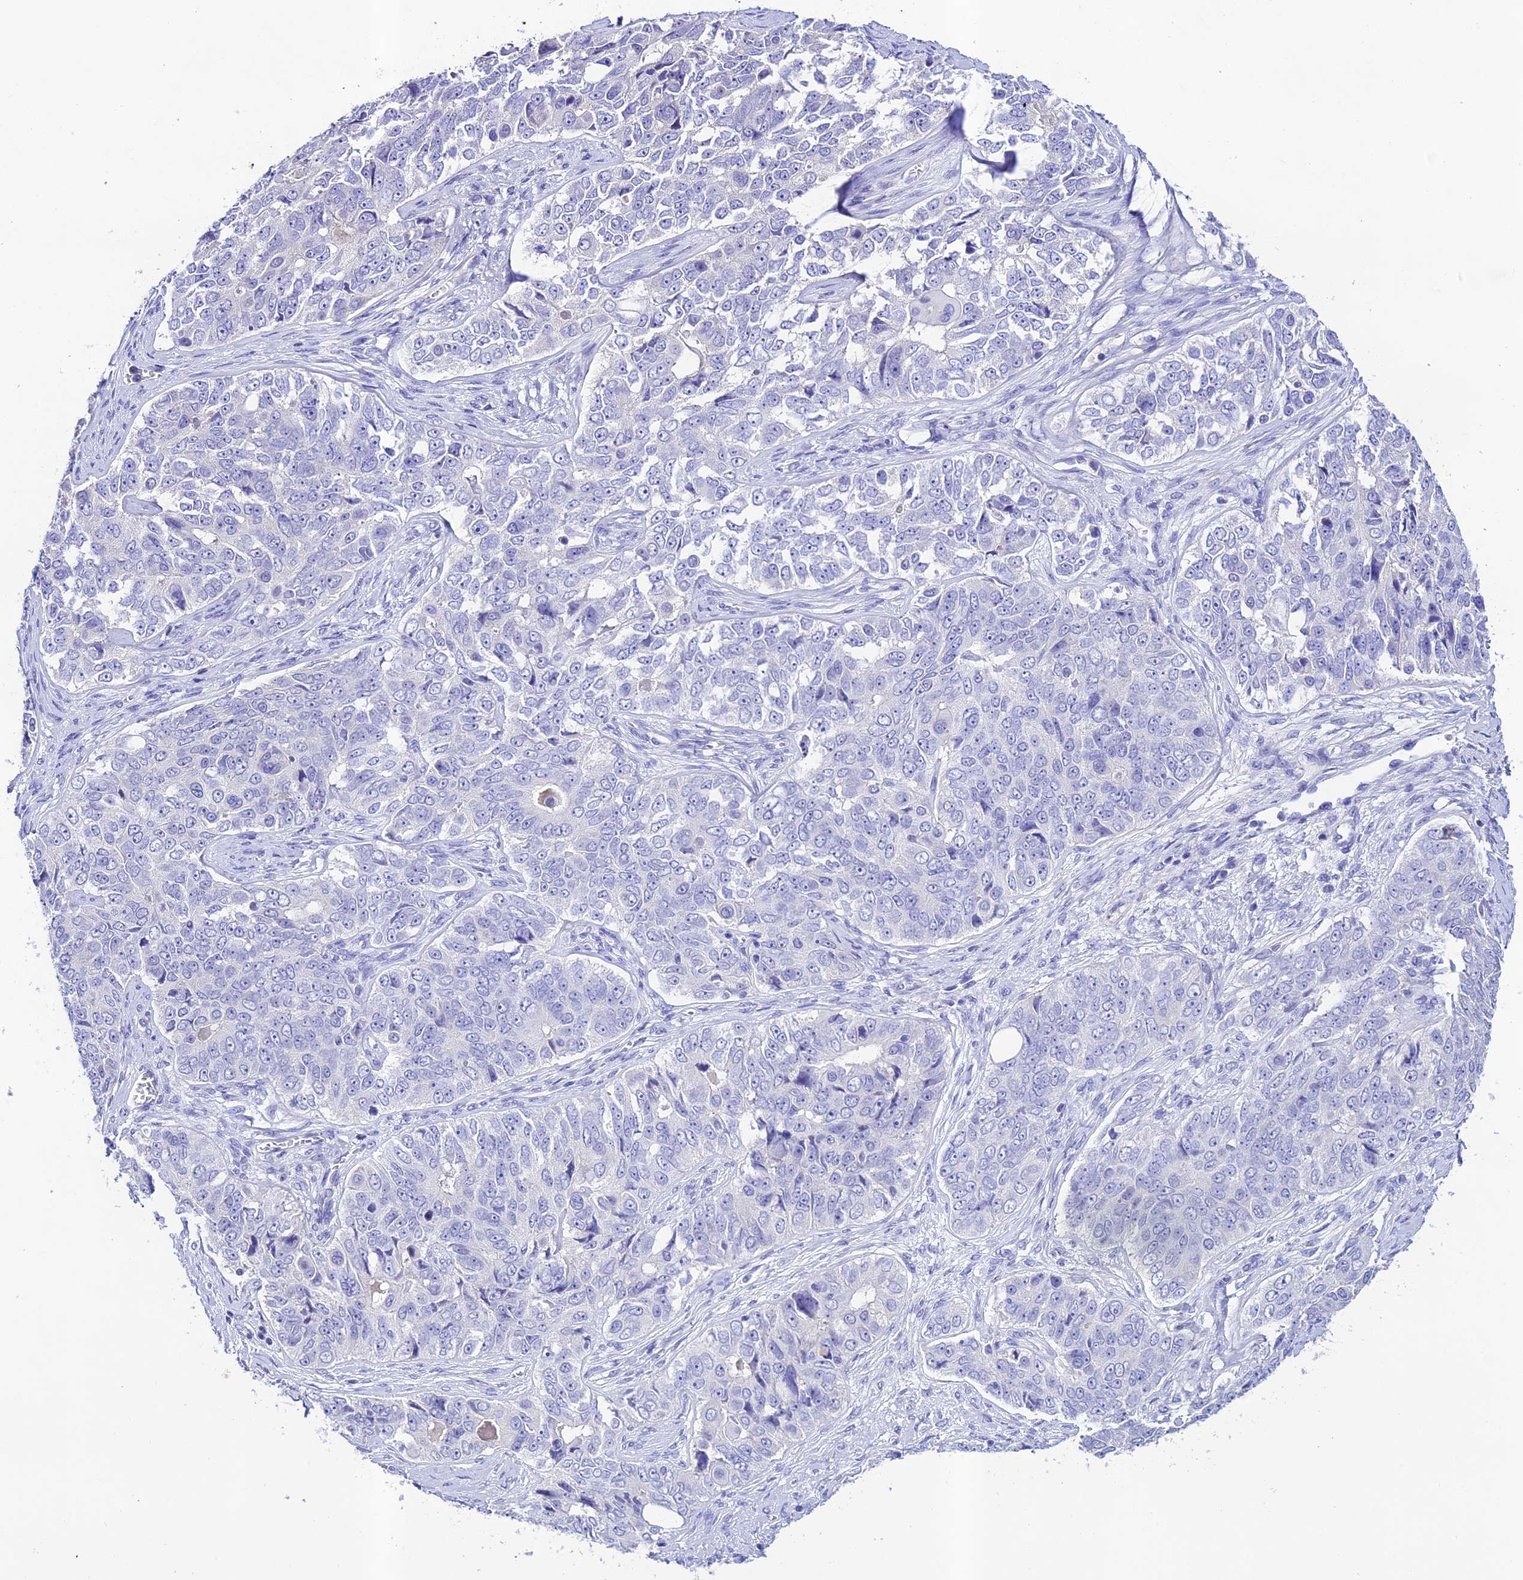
{"staining": {"intensity": "negative", "quantity": "none", "location": "none"}, "tissue": "ovarian cancer", "cell_type": "Tumor cells", "image_type": "cancer", "snomed": [{"axis": "morphology", "description": "Carcinoma, endometroid"}, {"axis": "topography", "description": "Ovary"}], "caption": "A micrograph of ovarian cancer (endometroid carcinoma) stained for a protein demonstrates no brown staining in tumor cells.", "gene": "NLRP6", "patient": {"sex": "female", "age": 51}}